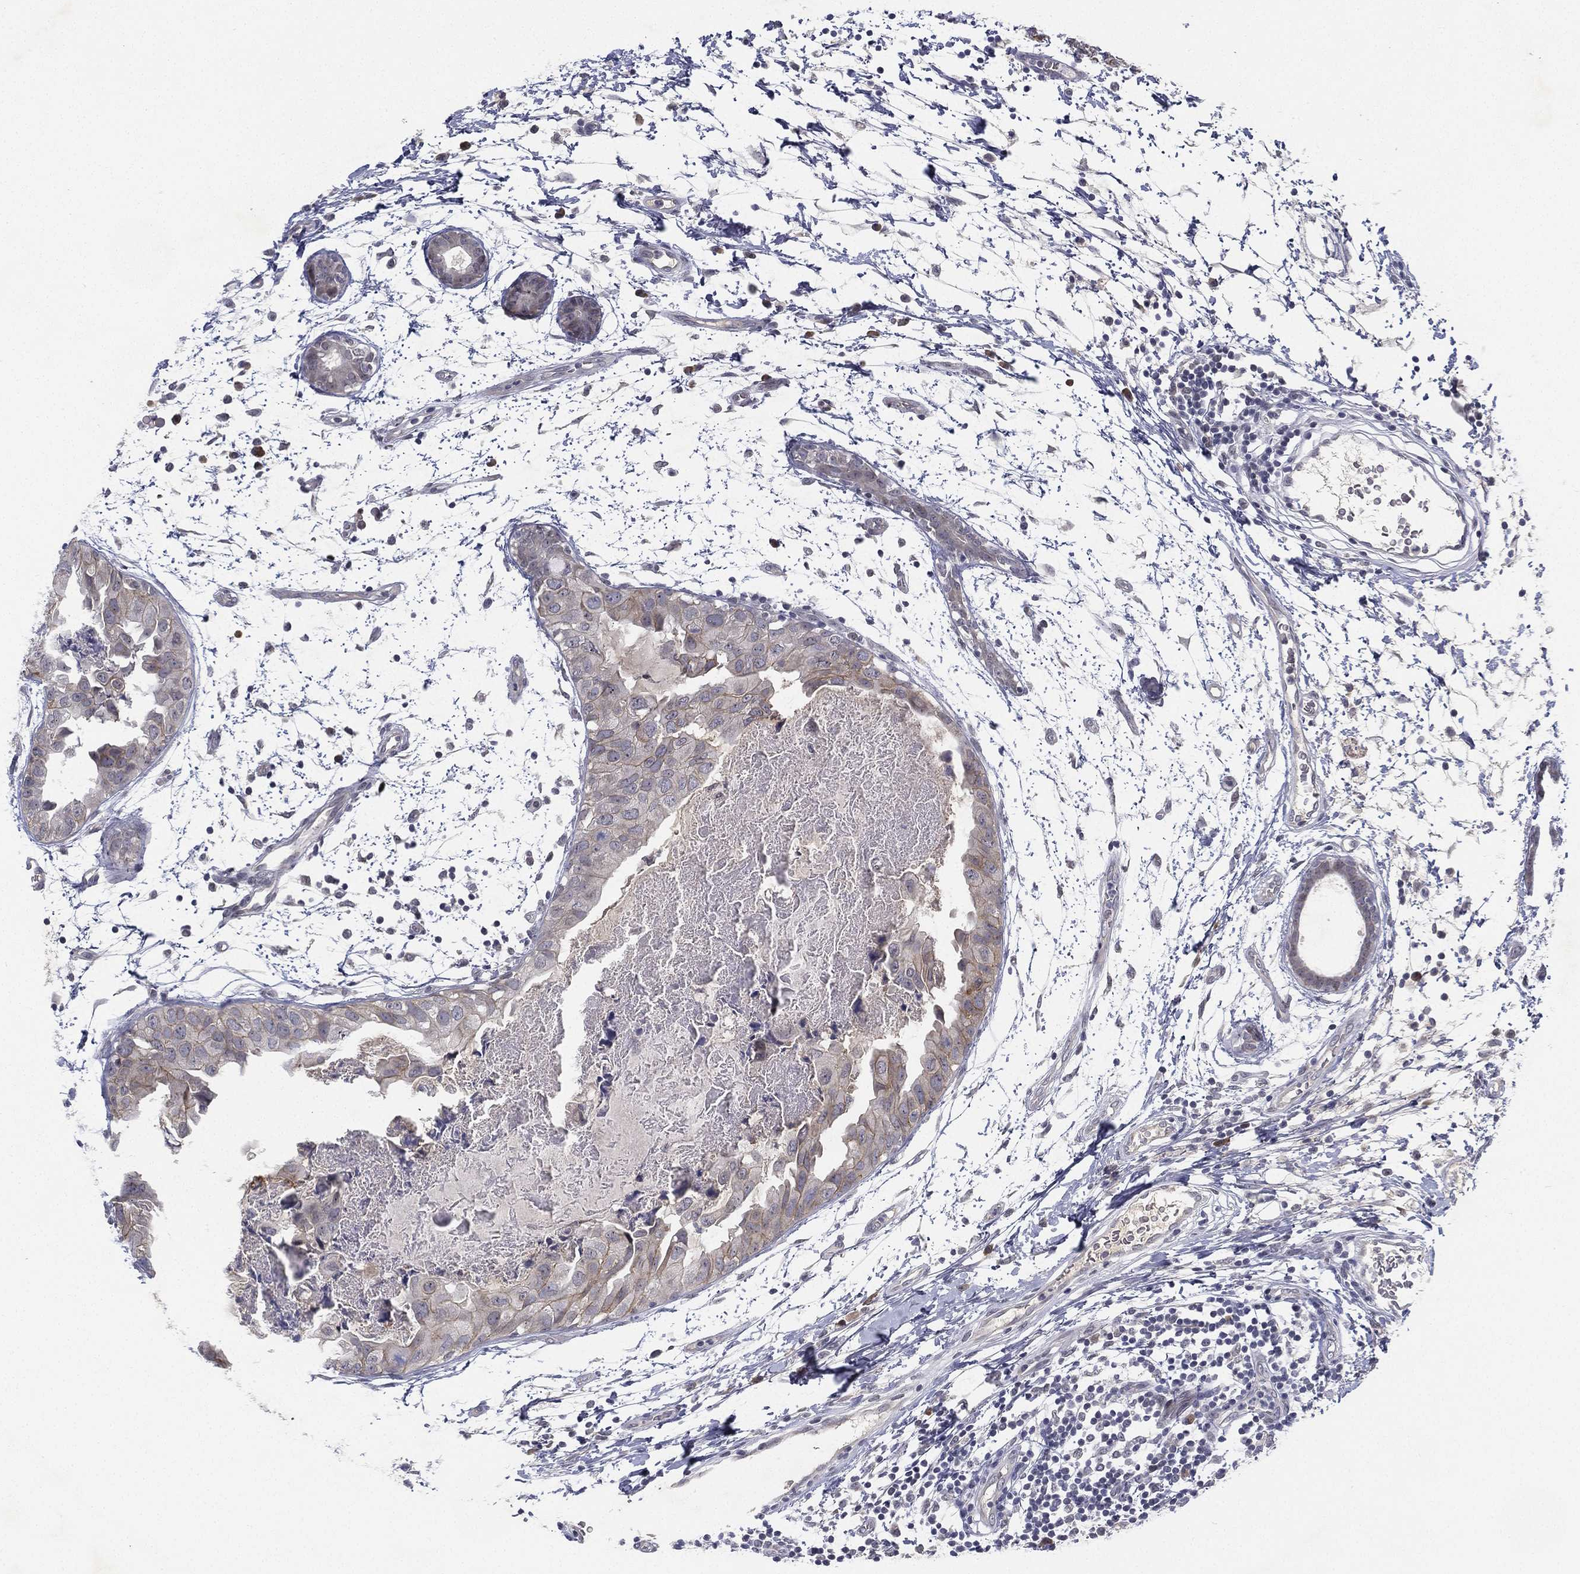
{"staining": {"intensity": "weak", "quantity": "<25%", "location": "cytoplasmic/membranous"}, "tissue": "breast cancer", "cell_type": "Tumor cells", "image_type": "cancer", "snomed": [{"axis": "morphology", "description": "Normal tissue, NOS"}, {"axis": "morphology", "description": "Duct carcinoma"}, {"axis": "topography", "description": "Breast"}], "caption": "An immunohistochemistry histopathology image of breast invasive ductal carcinoma is shown. There is no staining in tumor cells of breast invasive ductal carcinoma.", "gene": "MS4A8", "patient": {"sex": "female", "age": 40}}